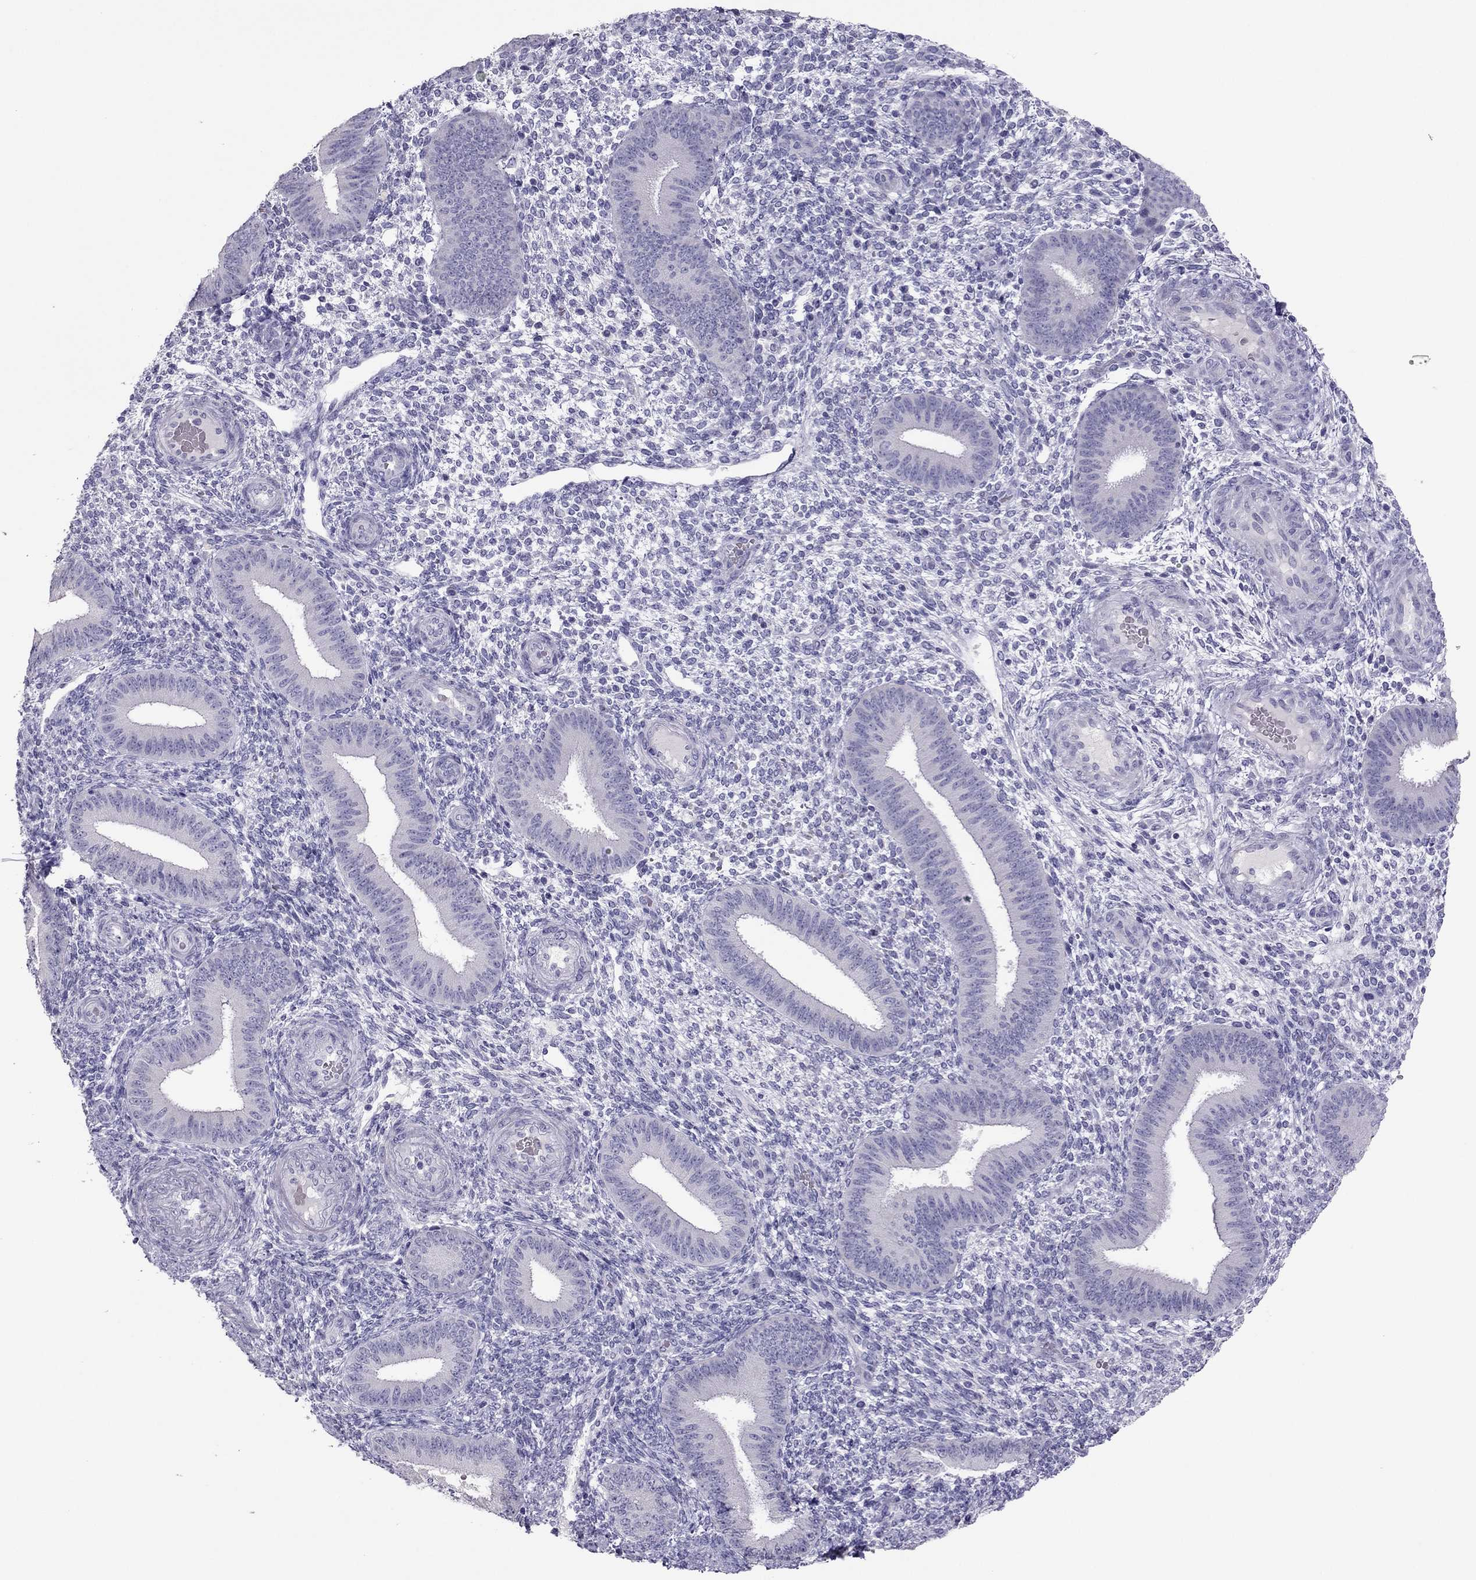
{"staining": {"intensity": "negative", "quantity": "none", "location": "none"}, "tissue": "endometrium", "cell_type": "Cells in endometrial stroma", "image_type": "normal", "snomed": [{"axis": "morphology", "description": "Normal tissue, NOS"}, {"axis": "topography", "description": "Endometrium"}], "caption": "Cells in endometrial stroma are negative for brown protein staining in unremarkable endometrium. Brightfield microscopy of IHC stained with DAB (brown) and hematoxylin (blue), captured at high magnification.", "gene": "RGS8", "patient": {"sex": "female", "age": 39}}